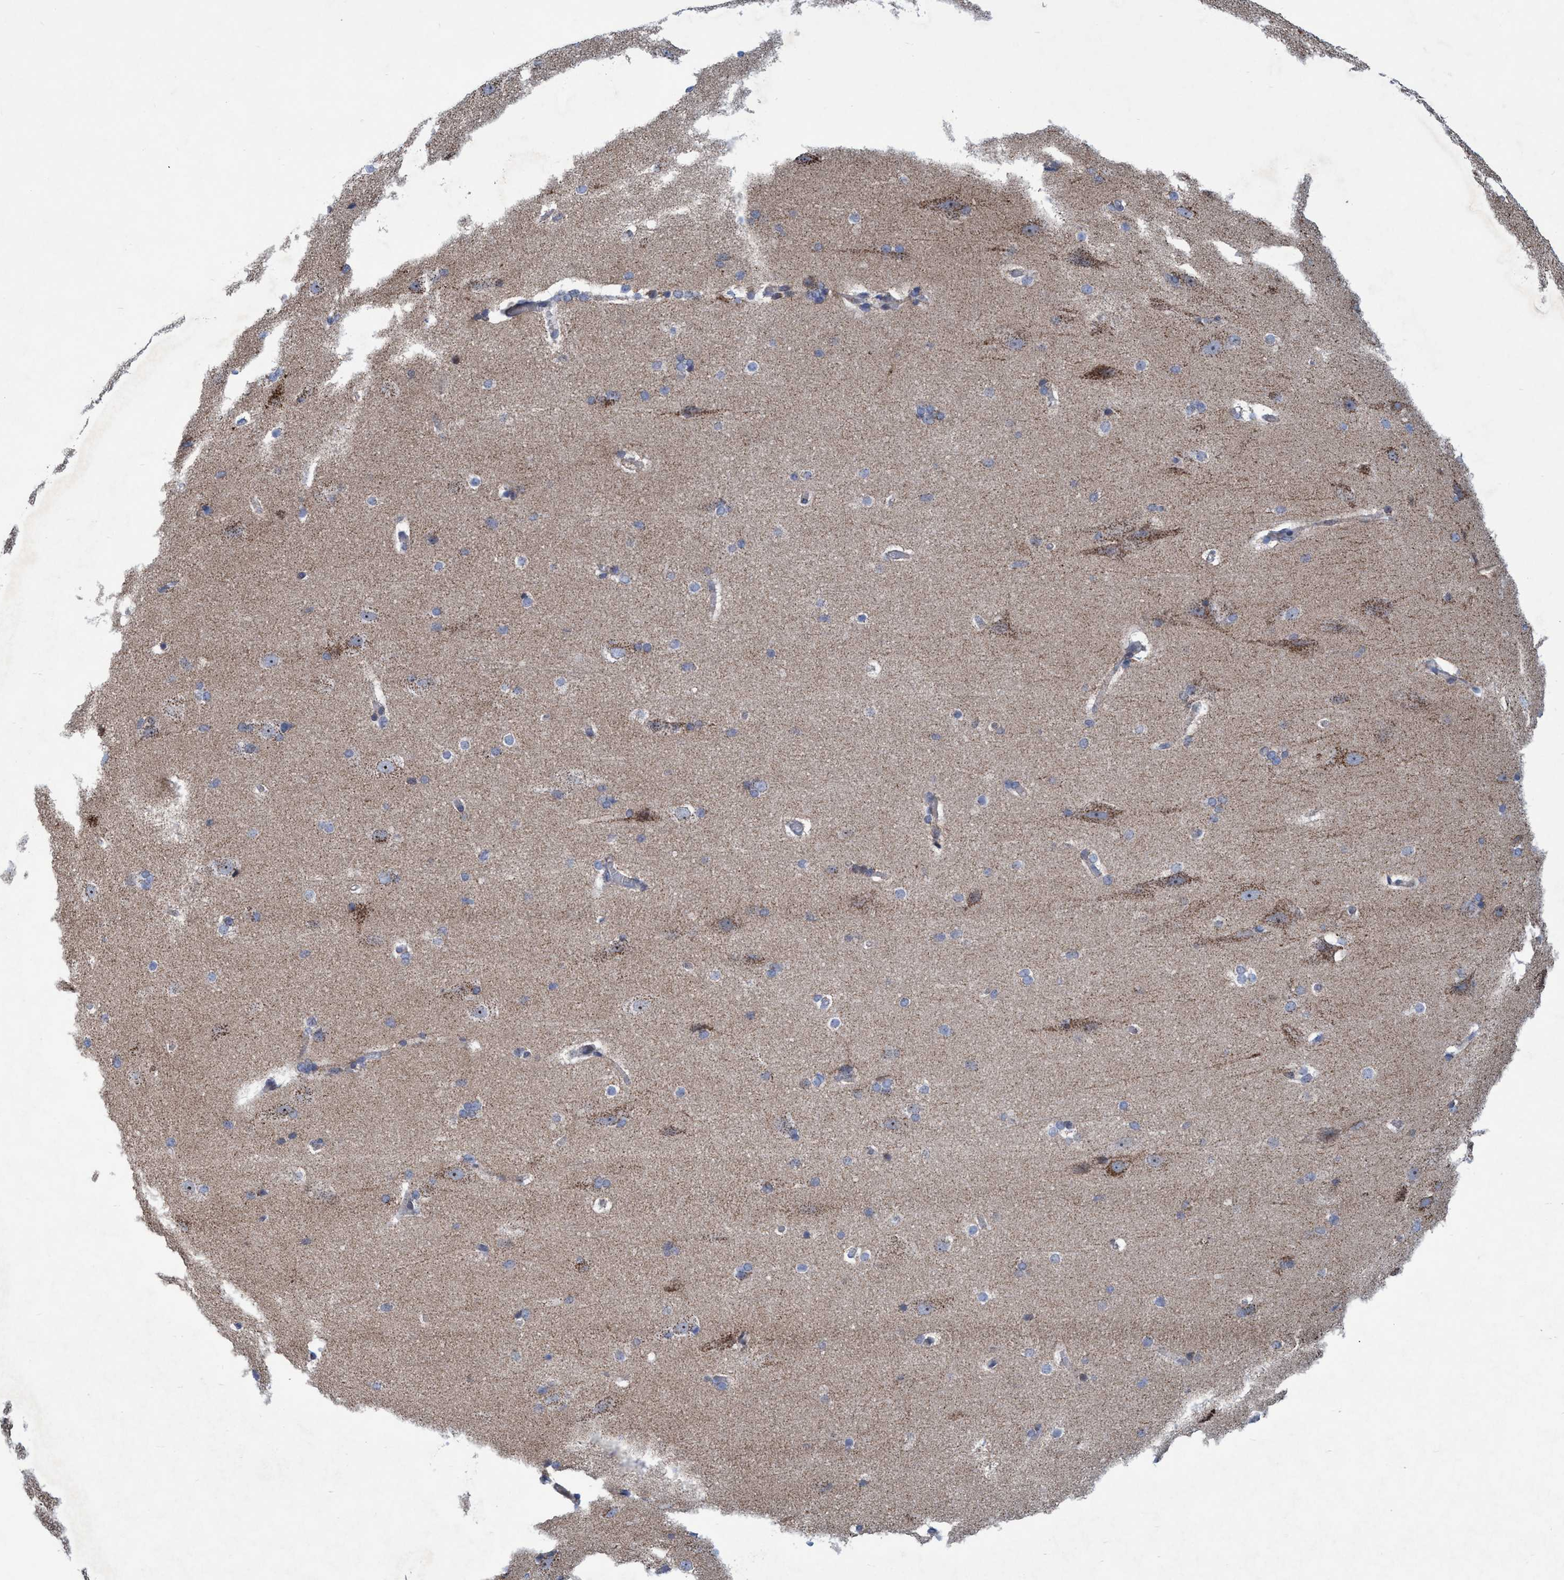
{"staining": {"intensity": "negative", "quantity": "none", "location": "none"}, "tissue": "cerebral cortex", "cell_type": "Endothelial cells", "image_type": "normal", "snomed": [{"axis": "morphology", "description": "Normal tissue, NOS"}, {"axis": "topography", "description": "Cerebral cortex"}, {"axis": "topography", "description": "Hippocampus"}], "caption": "IHC photomicrograph of benign cerebral cortex: cerebral cortex stained with DAB (3,3'-diaminobenzidine) demonstrates no significant protein expression in endothelial cells. (DAB (3,3'-diaminobenzidine) immunohistochemistry (IHC), high magnification).", "gene": "POLR1F", "patient": {"sex": "female", "age": 19}}